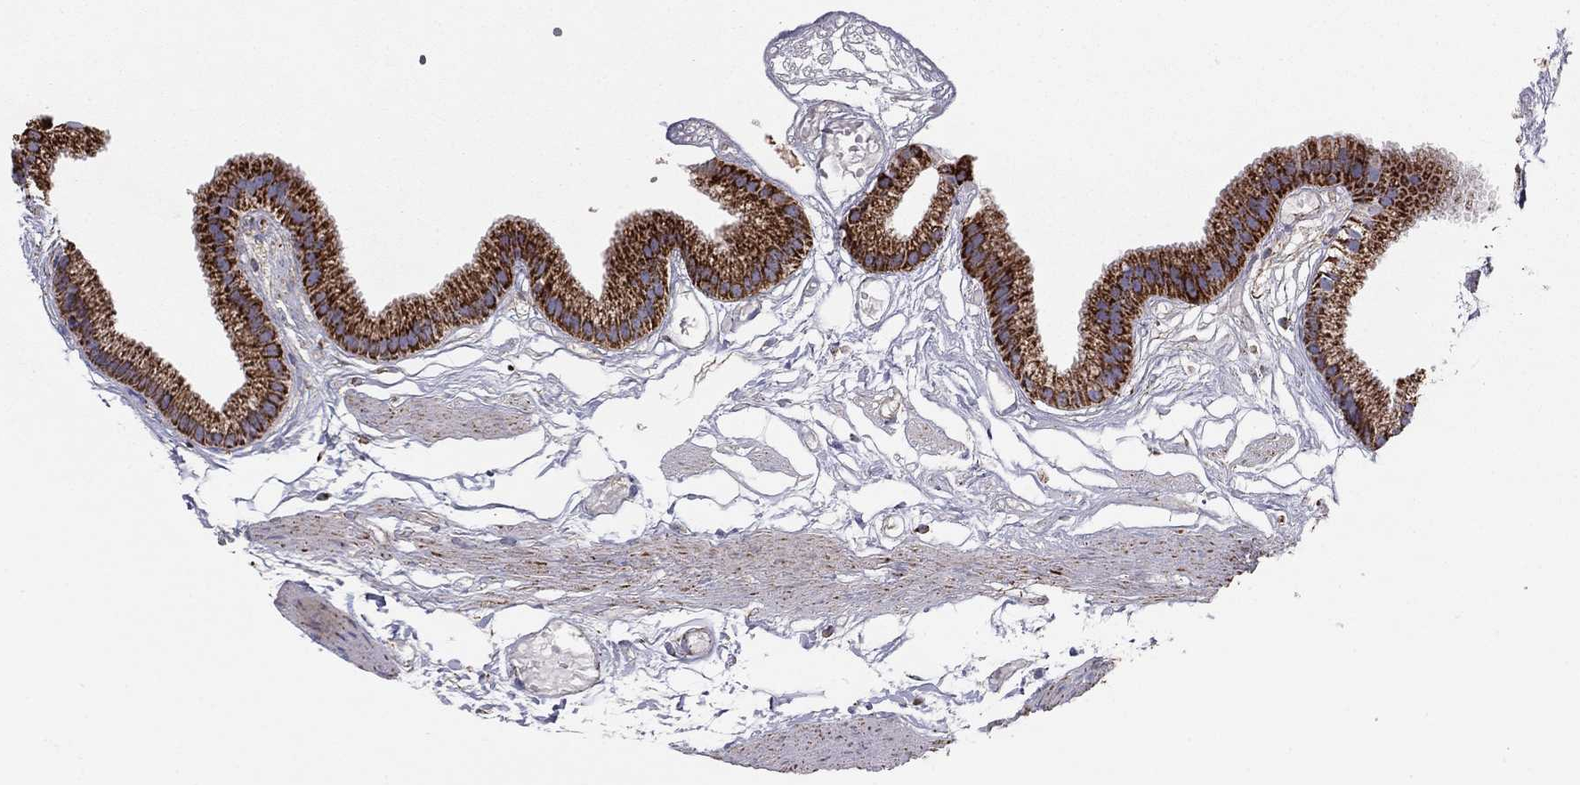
{"staining": {"intensity": "strong", "quantity": ">75%", "location": "cytoplasmic/membranous"}, "tissue": "gallbladder", "cell_type": "Glandular cells", "image_type": "normal", "snomed": [{"axis": "morphology", "description": "Normal tissue, NOS"}, {"axis": "topography", "description": "Gallbladder"}], "caption": "About >75% of glandular cells in unremarkable gallbladder reveal strong cytoplasmic/membranous protein staining as visualized by brown immunohistochemical staining.", "gene": "NDUFV1", "patient": {"sex": "female", "age": 45}}